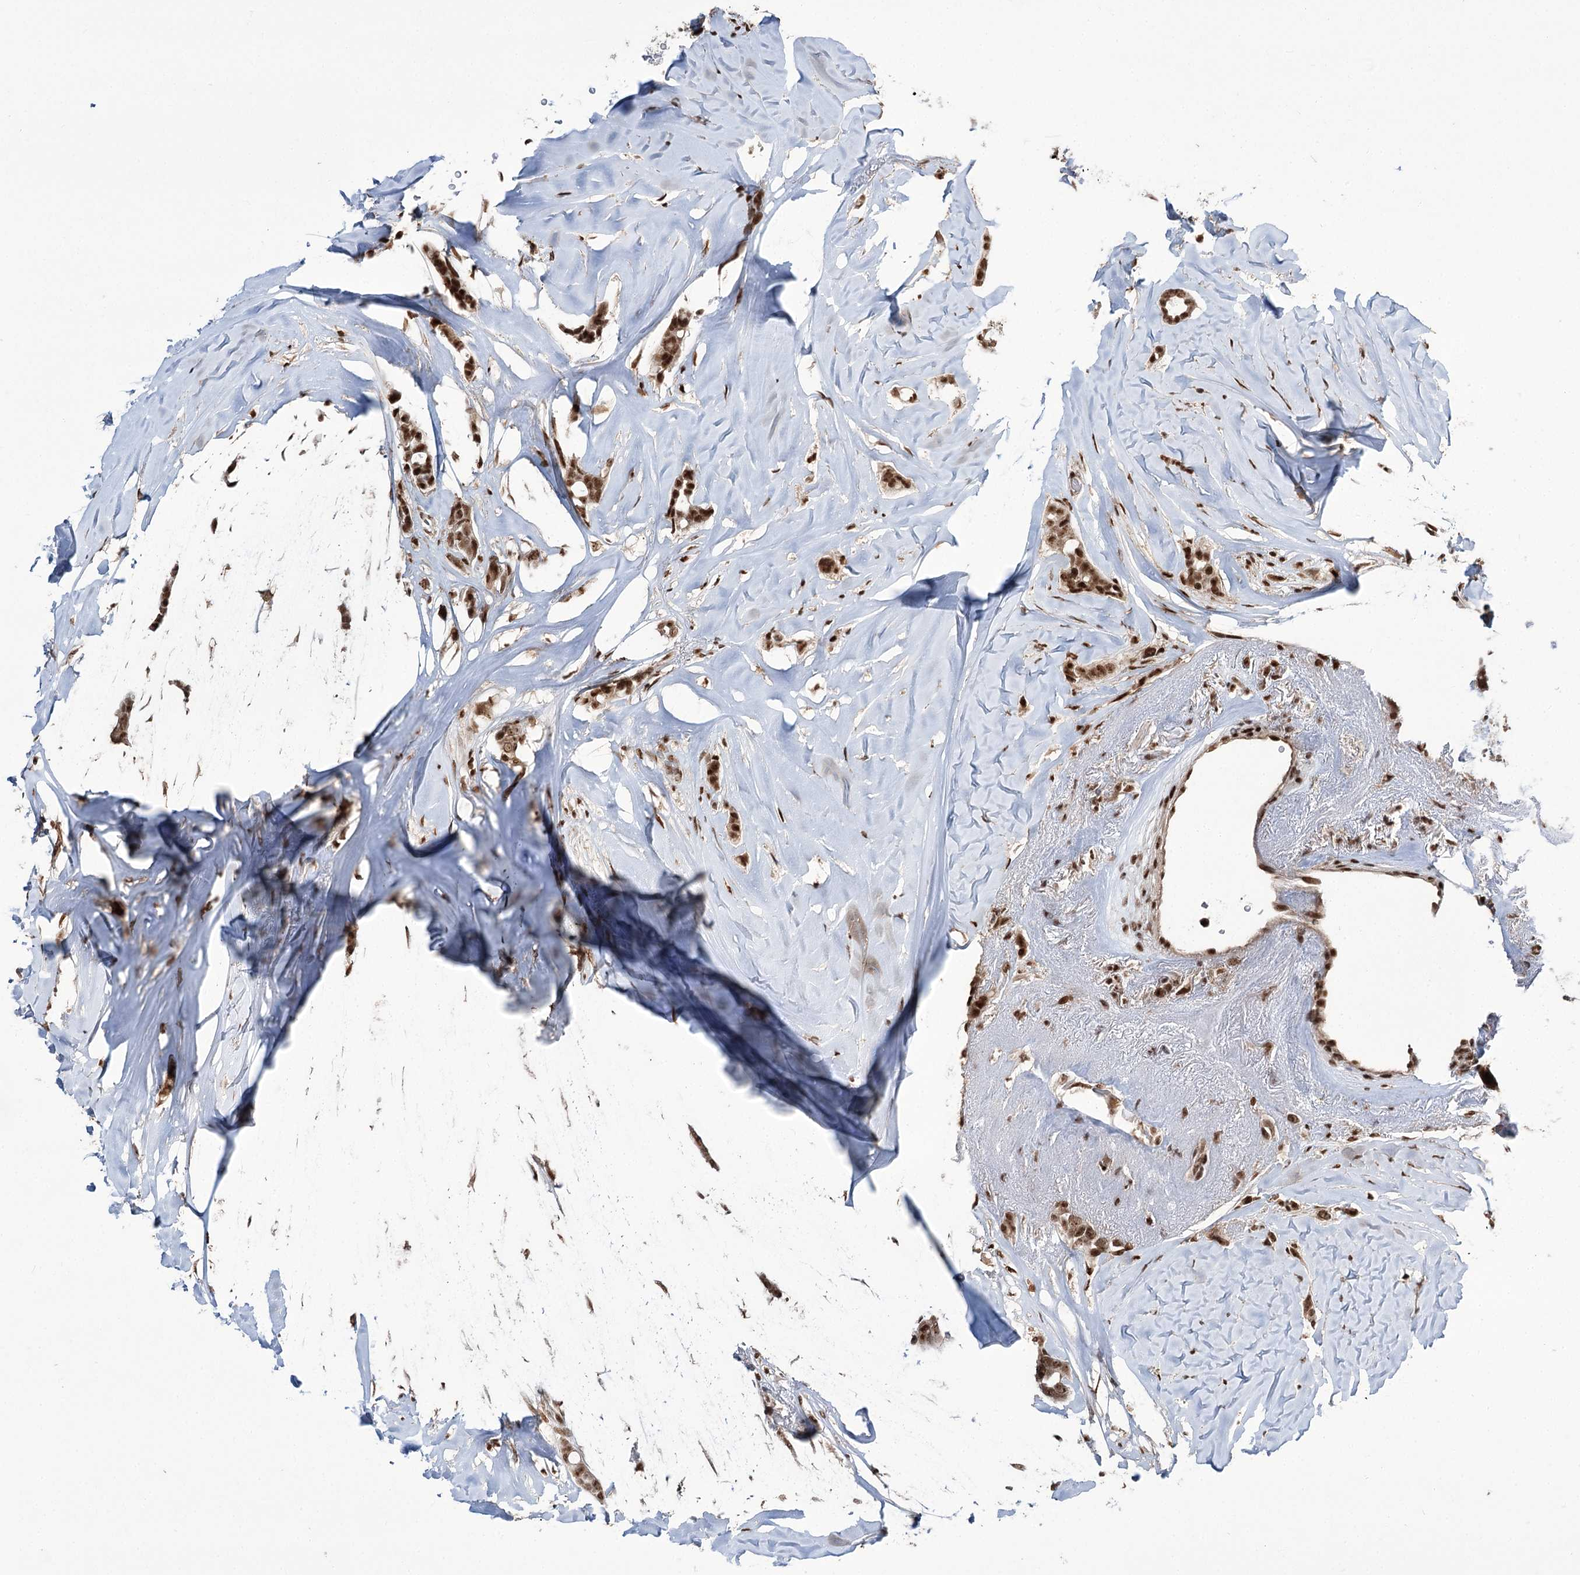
{"staining": {"intensity": "strong", "quantity": ">75%", "location": "nuclear"}, "tissue": "breast cancer", "cell_type": "Tumor cells", "image_type": "cancer", "snomed": [{"axis": "morphology", "description": "Lobular carcinoma"}, {"axis": "topography", "description": "Breast"}], "caption": "Tumor cells show strong nuclear positivity in approximately >75% of cells in lobular carcinoma (breast). (brown staining indicates protein expression, while blue staining denotes nuclei).", "gene": "ERCC3", "patient": {"sex": "female", "age": 51}}